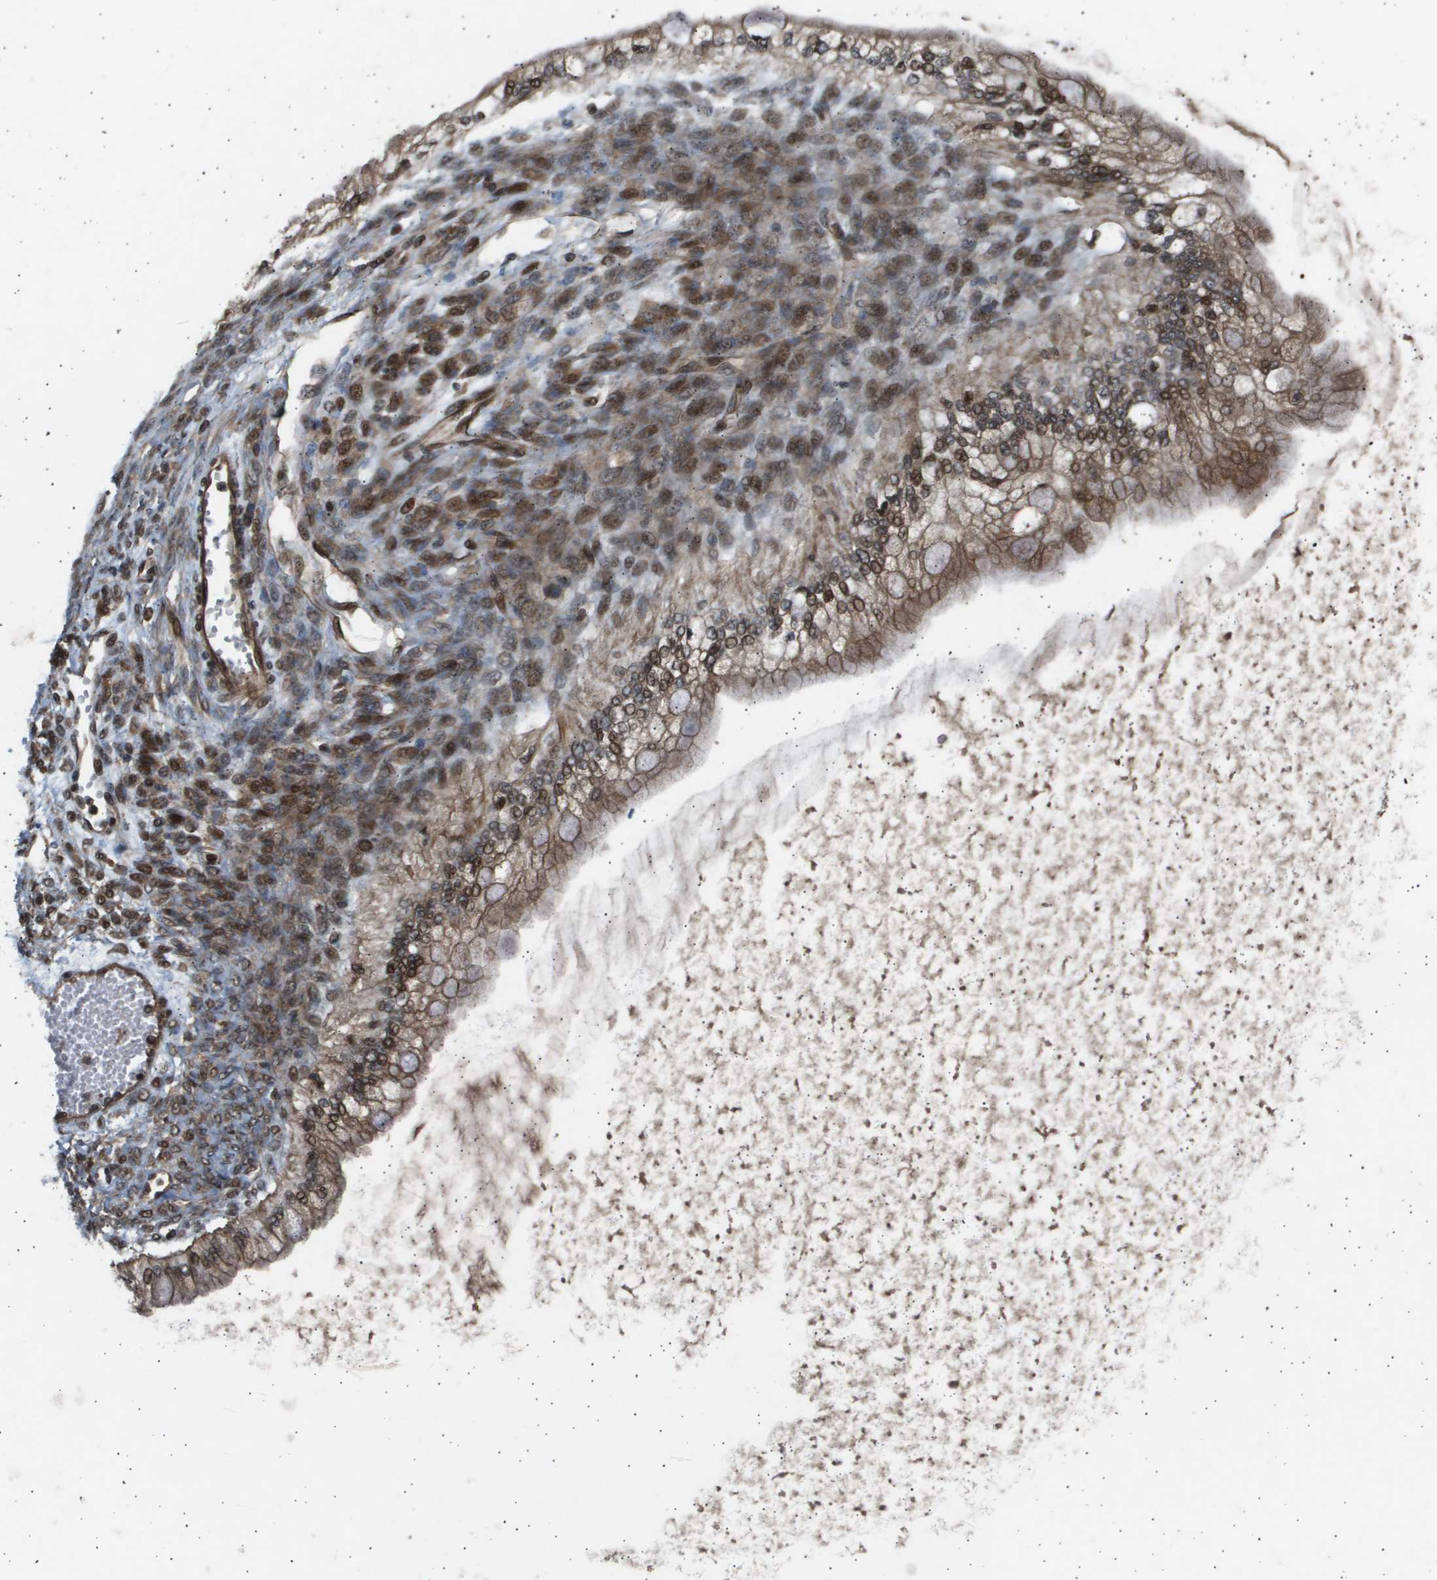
{"staining": {"intensity": "moderate", "quantity": ">75%", "location": "cytoplasmic/membranous,nuclear"}, "tissue": "ovarian cancer", "cell_type": "Tumor cells", "image_type": "cancer", "snomed": [{"axis": "morphology", "description": "Cystadenocarcinoma, mucinous, NOS"}, {"axis": "topography", "description": "Ovary"}], "caption": "Ovarian cancer stained for a protein demonstrates moderate cytoplasmic/membranous and nuclear positivity in tumor cells.", "gene": "TNRC6A", "patient": {"sex": "female", "age": 57}}